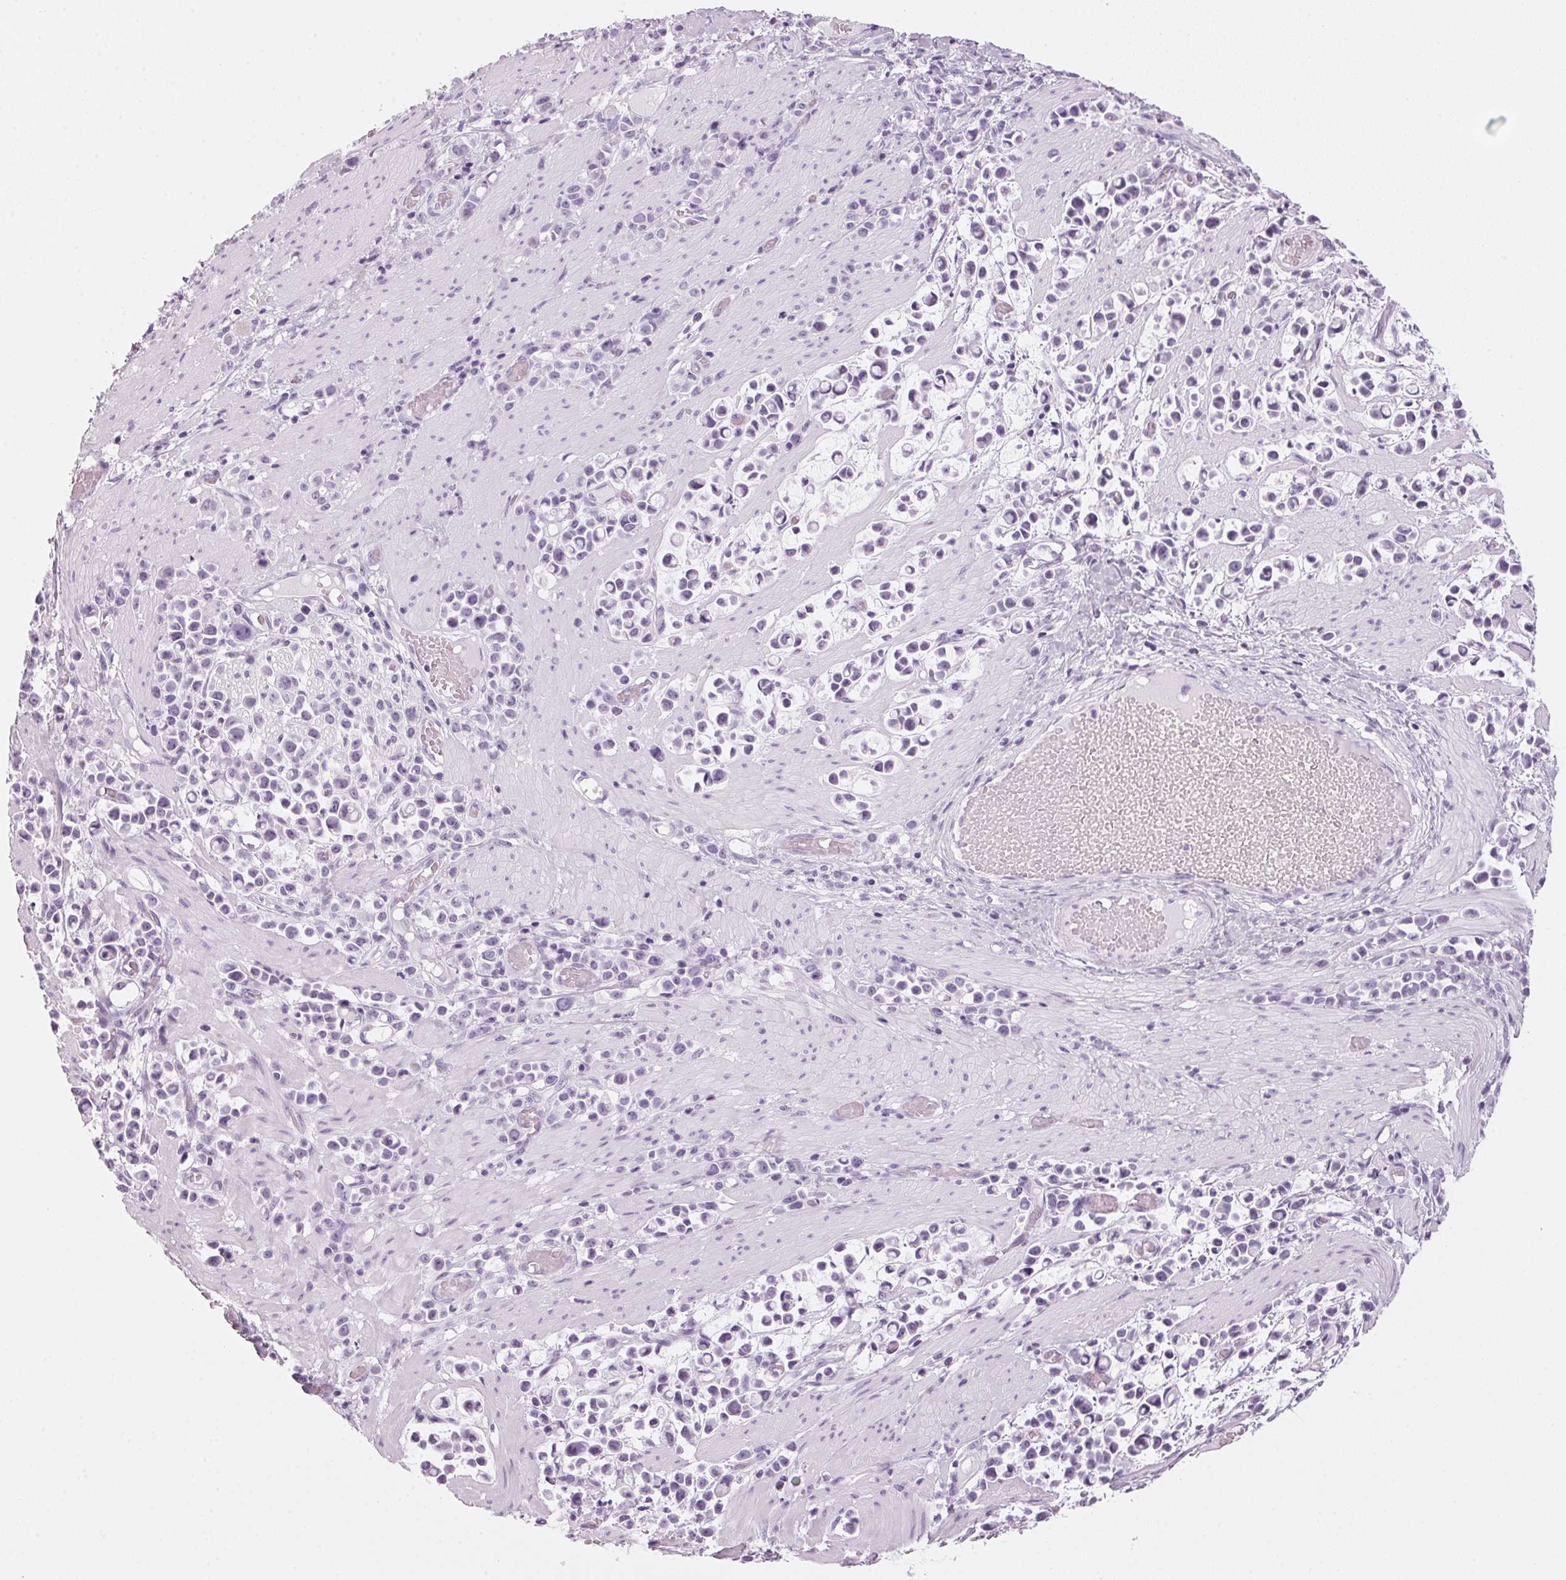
{"staining": {"intensity": "negative", "quantity": "none", "location": "none"}, "tissue": "stomach cancer", "cell_type": "Tumor cells", "image_type": "cancer", "snomed": [{"axis": "morphology", "description": "Adenocarcinoma, NOS"}, {"axis": "topography", "description": "Stomach"}], "caption": "This is an immunohistochemistry (IHC) image of human stomach adenocarcinoma. There is no staining in tumor cells.", "gene": "DNTTIP2", "patient": {"sex": "male", "age": 82}}